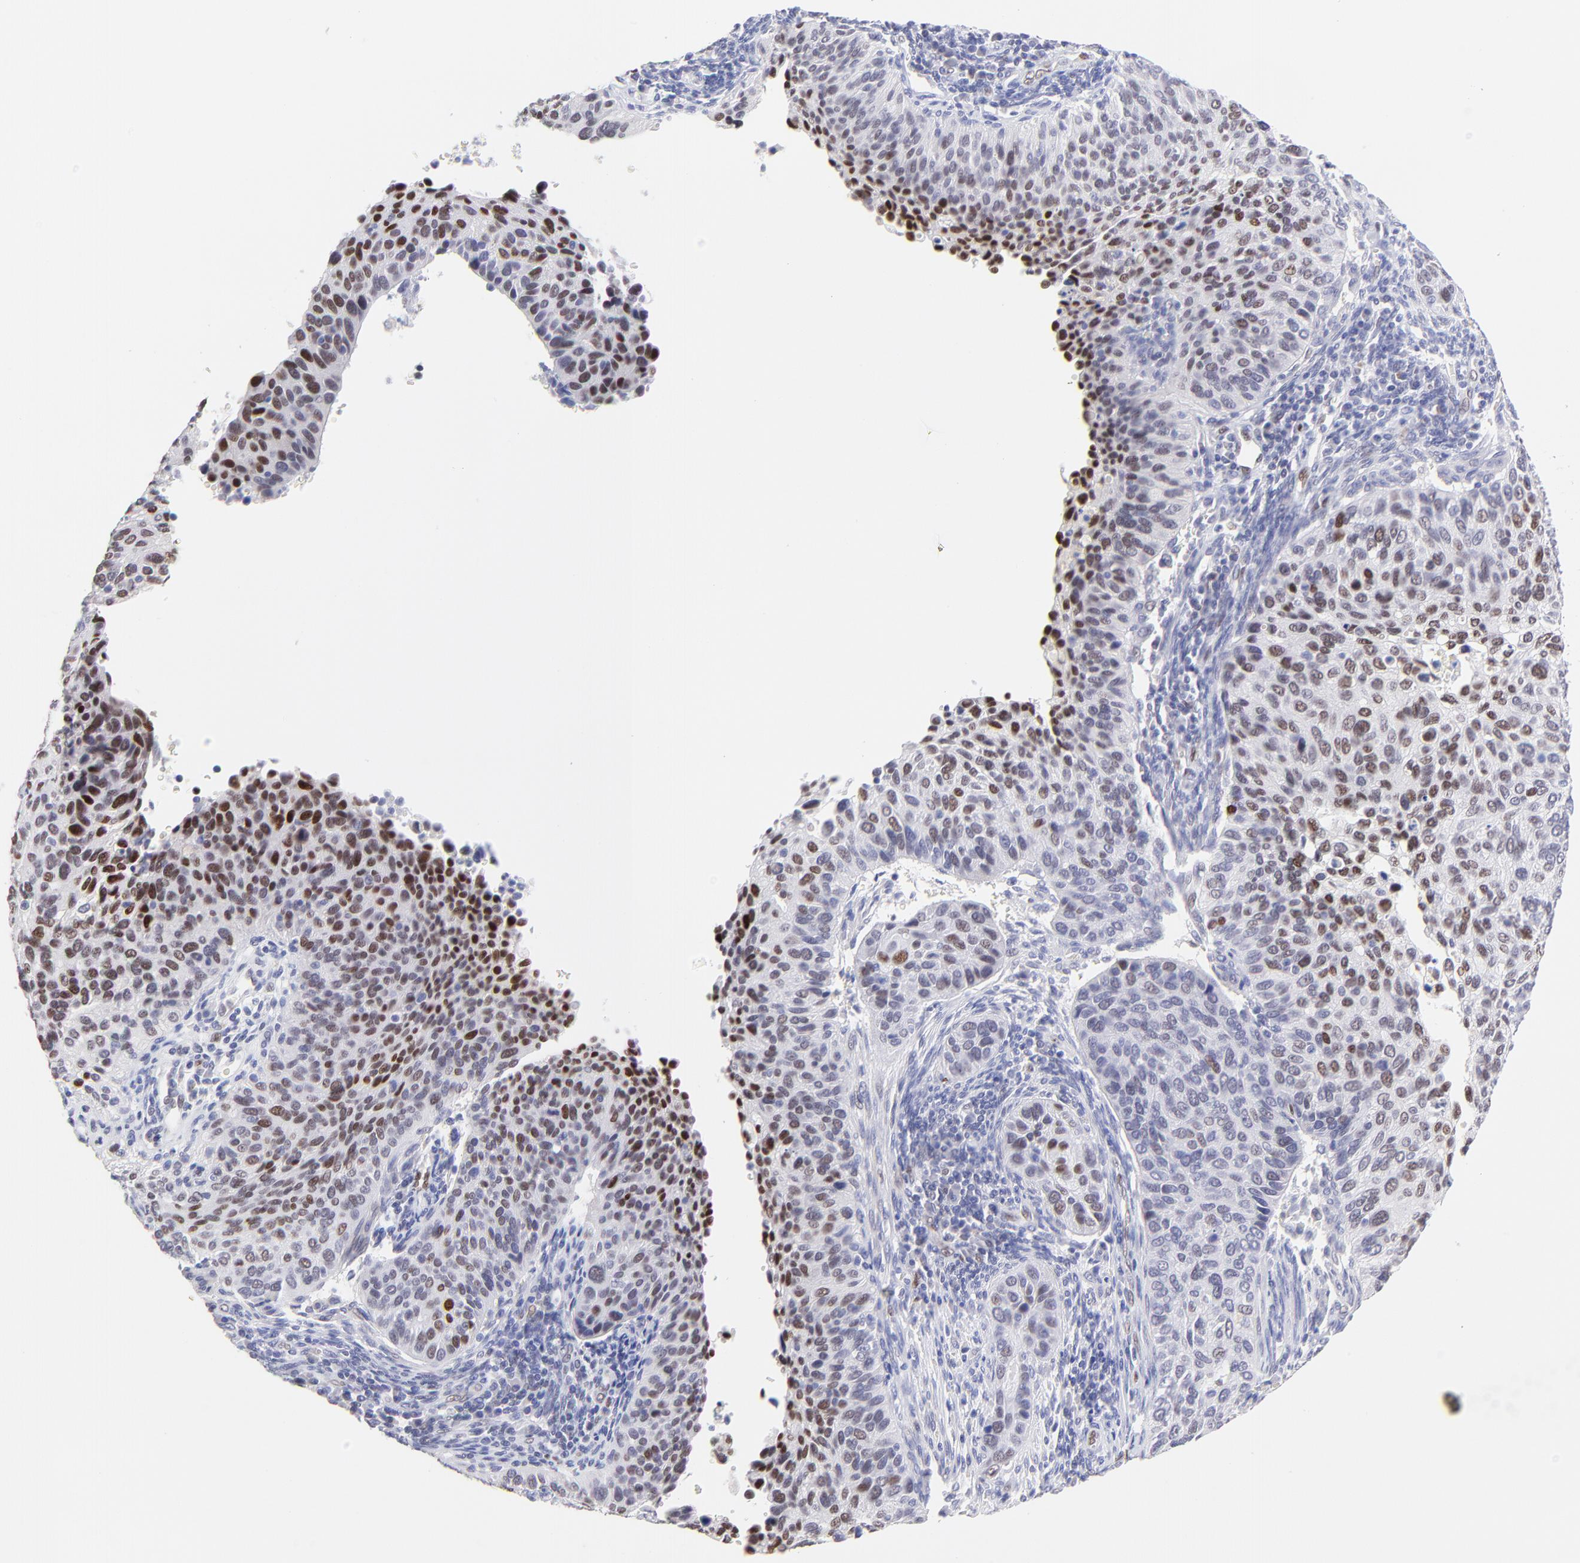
{"staining": {"intensity": "strong", "quantity": "<25%", "location": "nuclear"}, "tissue": "cervical cancer", "cell_type": "Tumor cells", "image_type": "cancer", "snomed": [{"axis": "morphology", "description": "Adenocarcinoma, NOS"}, {"axis": "topography", "description": "Cervix"}], "caption": "IHC of human adenocarcinoma (cervical) demonstrates medium levels of strong nuclear expression in approximately <25% of tumor cells.", "gene": "KLF4", "patient": {"sex": "female", "age": 29}}